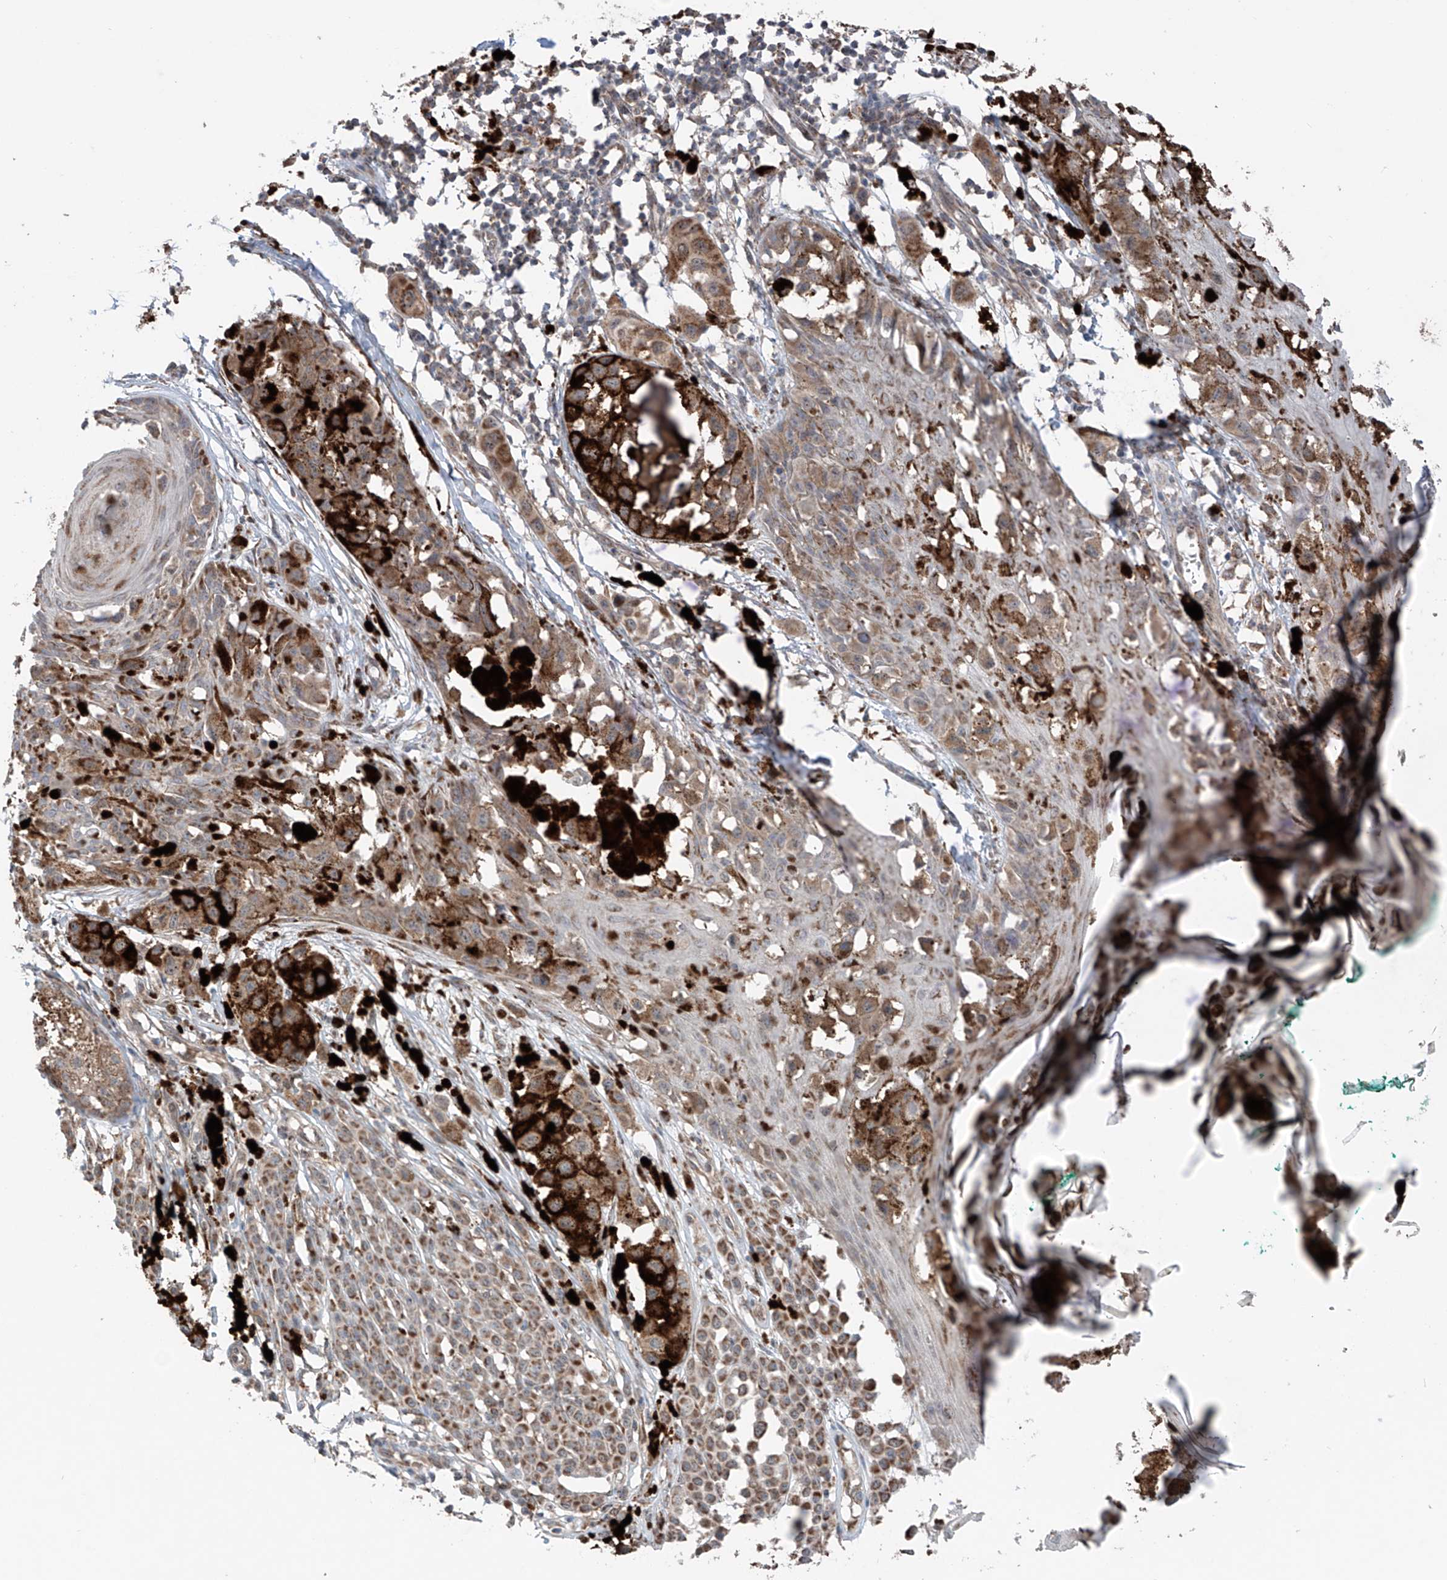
{"staining": {"intensity": "strong", "quantity": "25%-75%", "location": "cytoplasmic/membranous"}, "tissue": "melanoma", "cell_type": "Tumor cells", "image_type": "cancer", "snomed": [{"axis": "morphology", "description": "Malignant melanoma, NOS"}, {"axis": "topography", "description": "Skin of leg"}], "caption": "Strong cytoplasmic/membranous staining for a protein is identified in about 25%-75% of tumor cells of malignant melanoma using immunohistochemistry.", "gene": "SAMD3", "patient": {"sex": "female", "age": 72}}